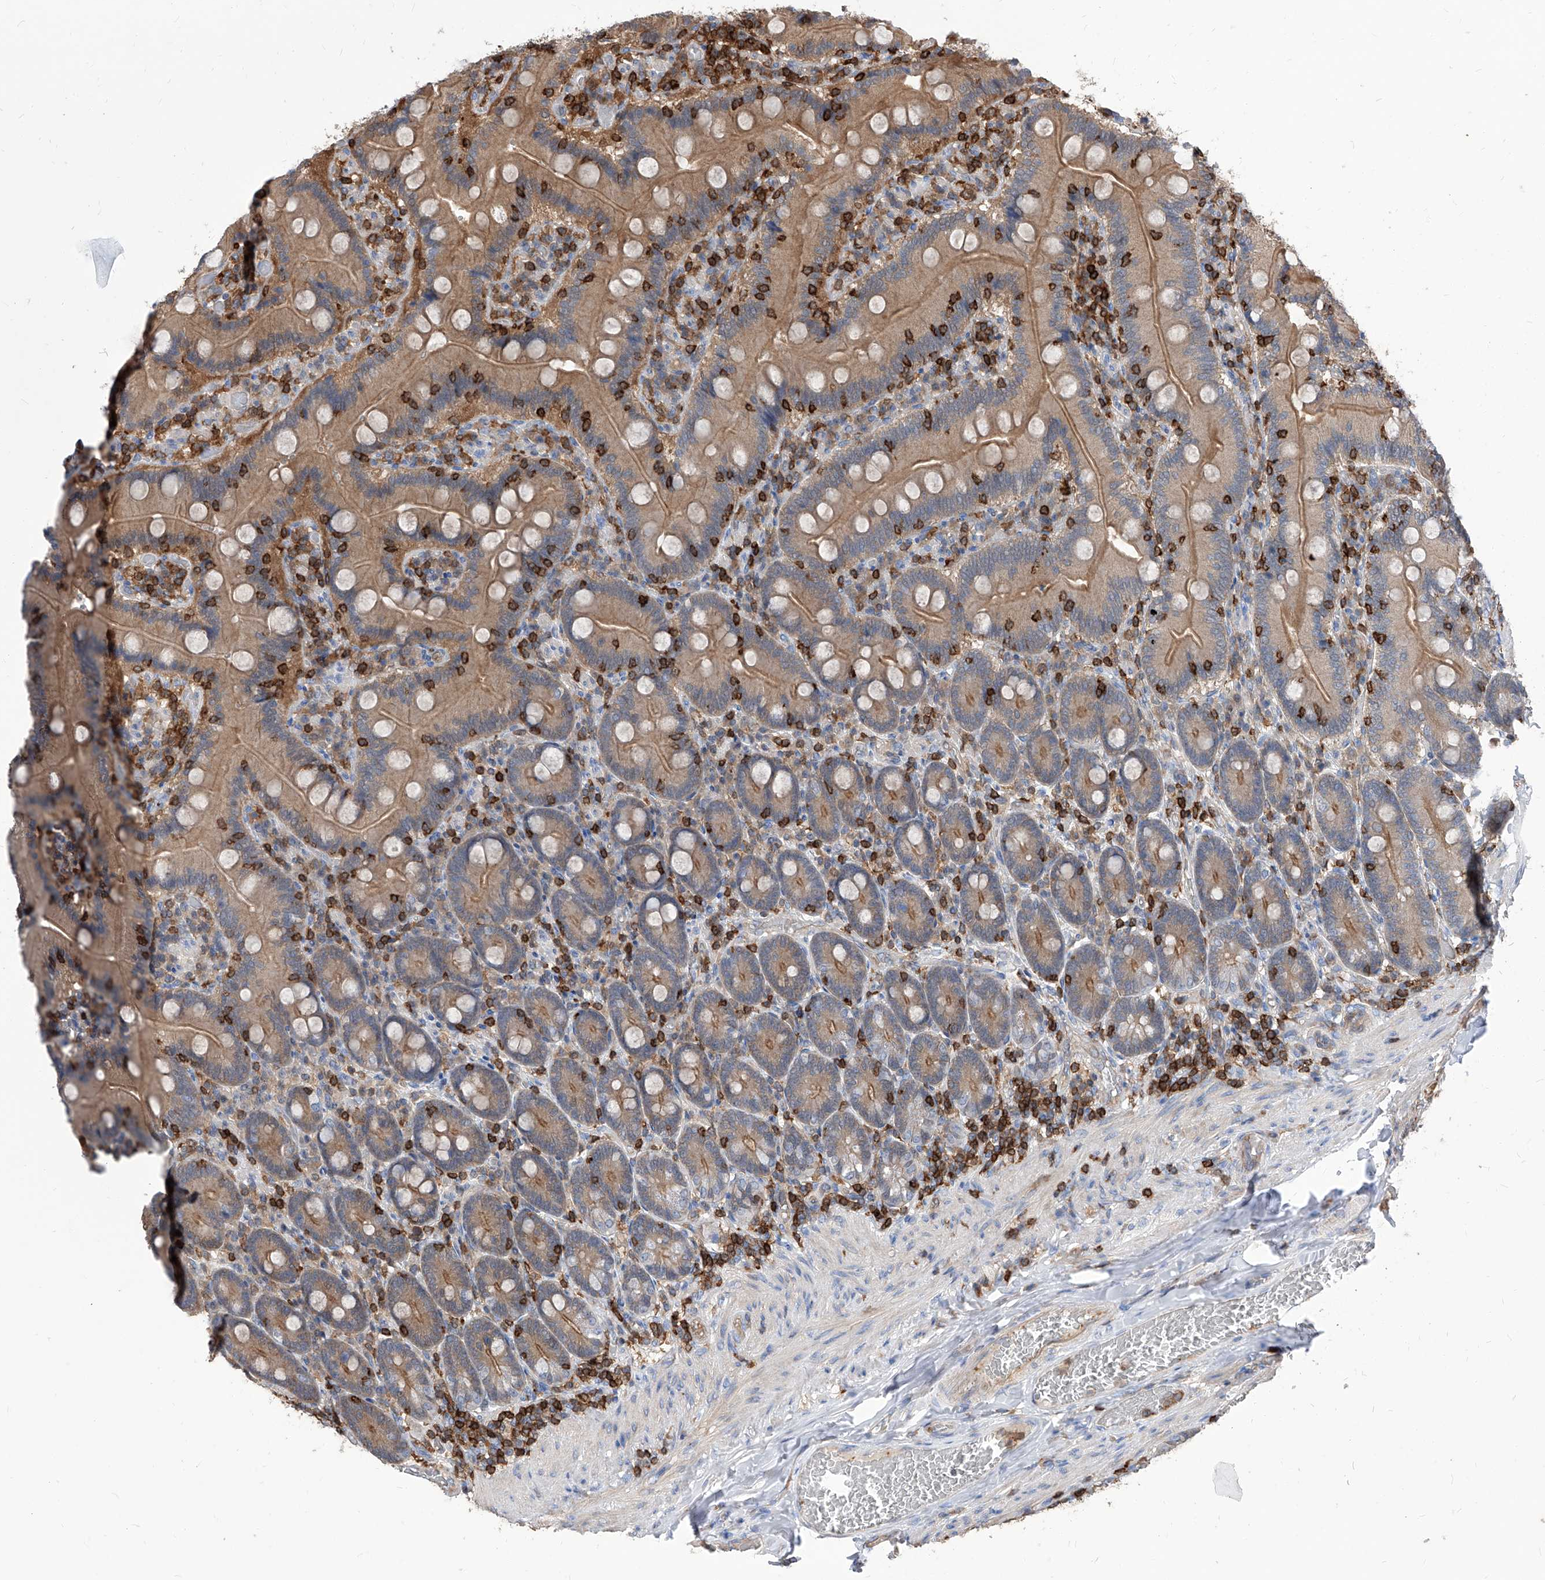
{"staining": {"intensity": "moderate", "quantity": ">75%", "location": "cytoplasmic/membranous"}, "tissue": "duodenum", "cell_type": "Glandular cells", "image_type": "normal", "snomed": [{"axis": "morphology", "description": "Normal tissue, NOS"}, {"axis": "topography", "description": "Duodenum"}], "caption": "About >75% of glandular cells in benign human duodenum demonstrate moderate cytoplasmic/membranous protein positivity as visualized by brown immunohistochemical staining.", "gene": "ABRACL", "patient": {"sex": "female", "age": 62}}